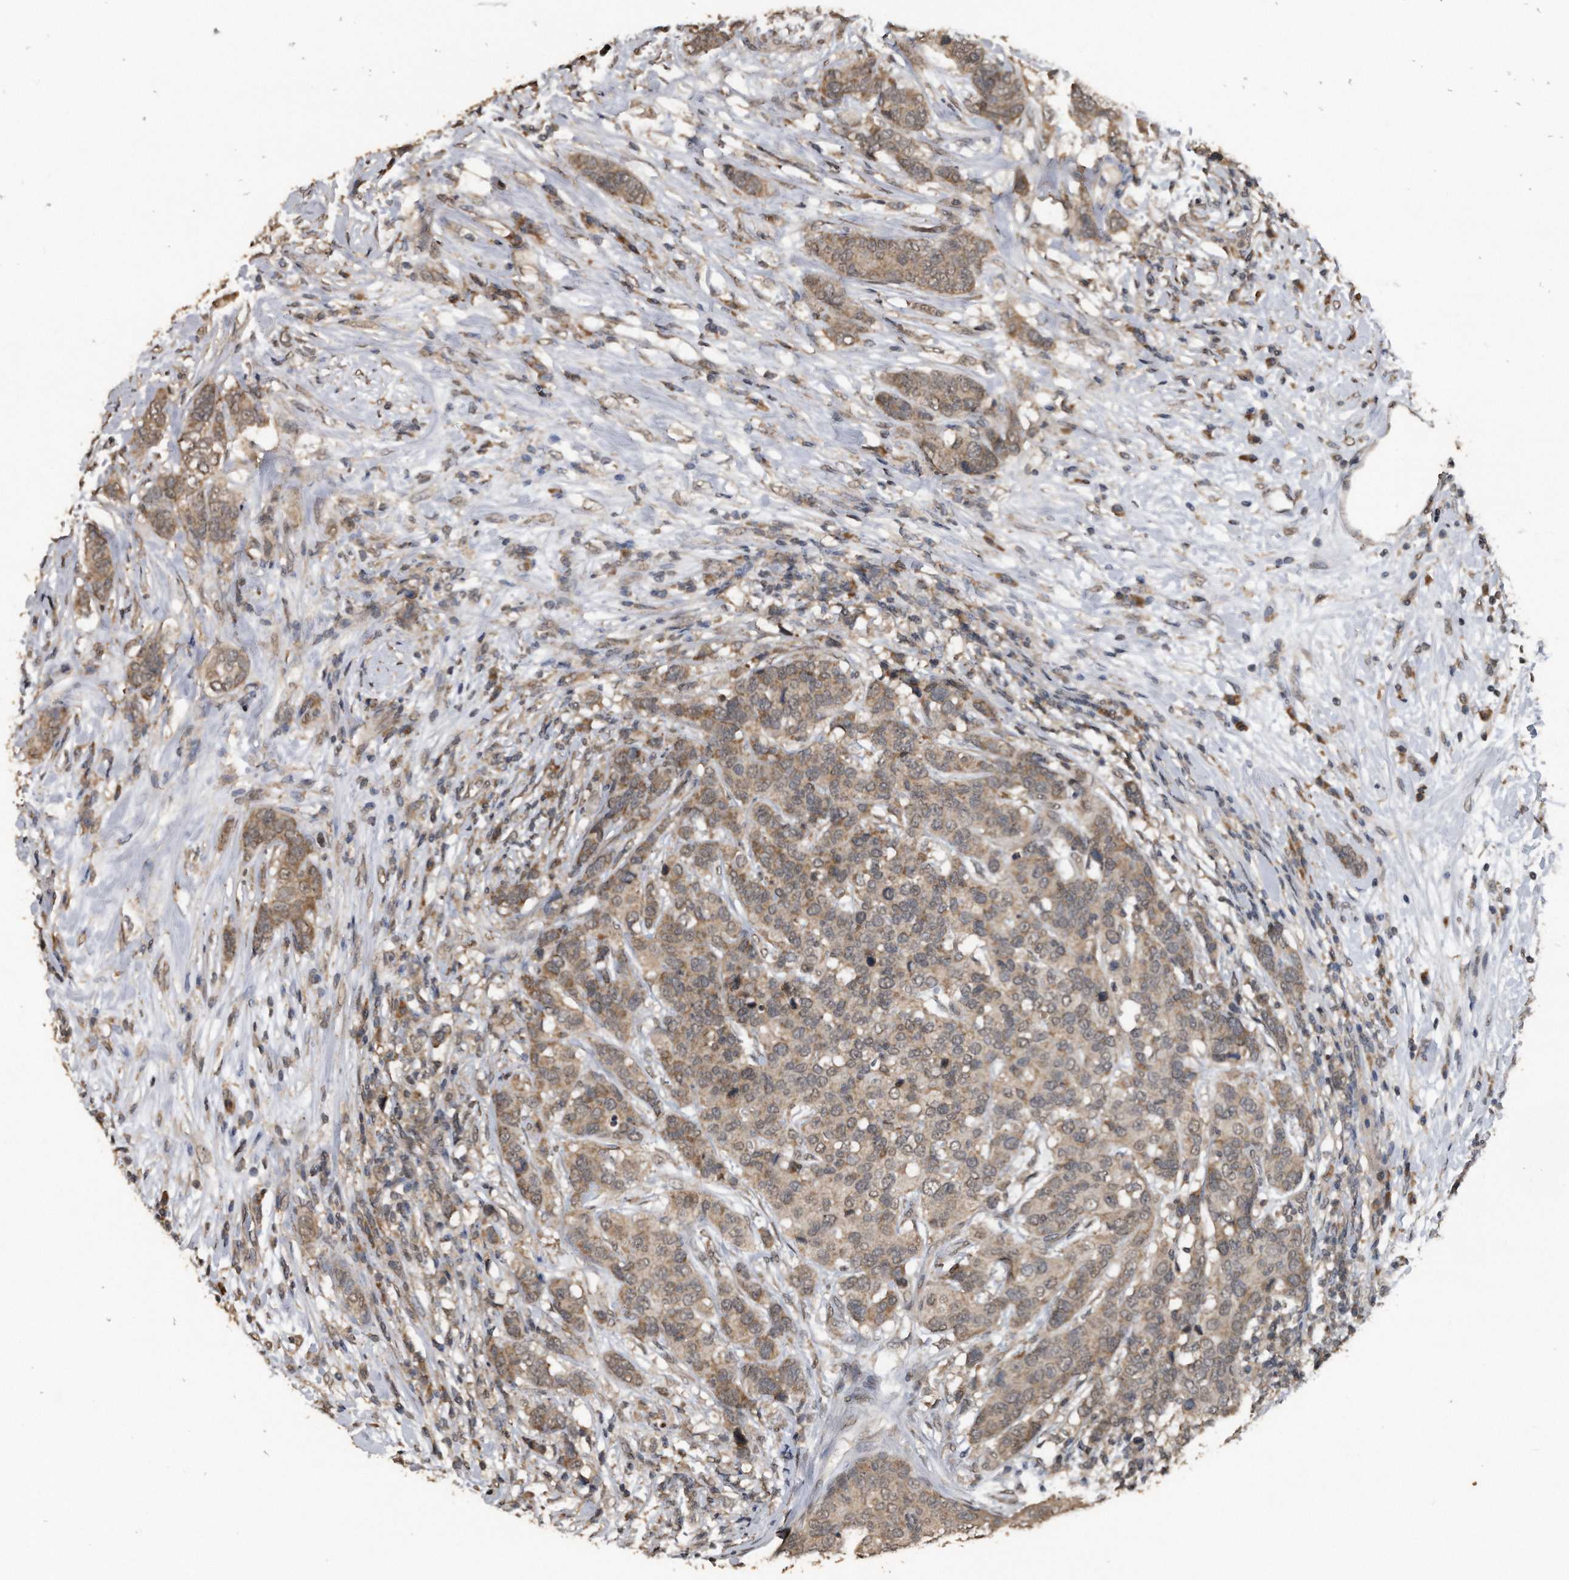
{"staining": {"intensity": "weak", "quantity": ">75%", "location": "cytoplasmic/membranous"}, "tissue": "breast cancer", "cell_type": "Tumor cells", "image_type": "cancer", "snomed": [{"axis": "morphology", "description": "Lobular carcinoma"}, {"axis": "topography", "description": "Breast"}], "caption": "A high-resolution image shows IHC staining of breast lobular carcinoma, which shows weak cytoplasmic/membranous positivity in approximately >75% of tumor cells. Immunohistochemistry stains the protein of interest in brown and the nuclei are stained blue.", "gene": "CRYZL1", "patient": {"sex": "female", "age": 59}}